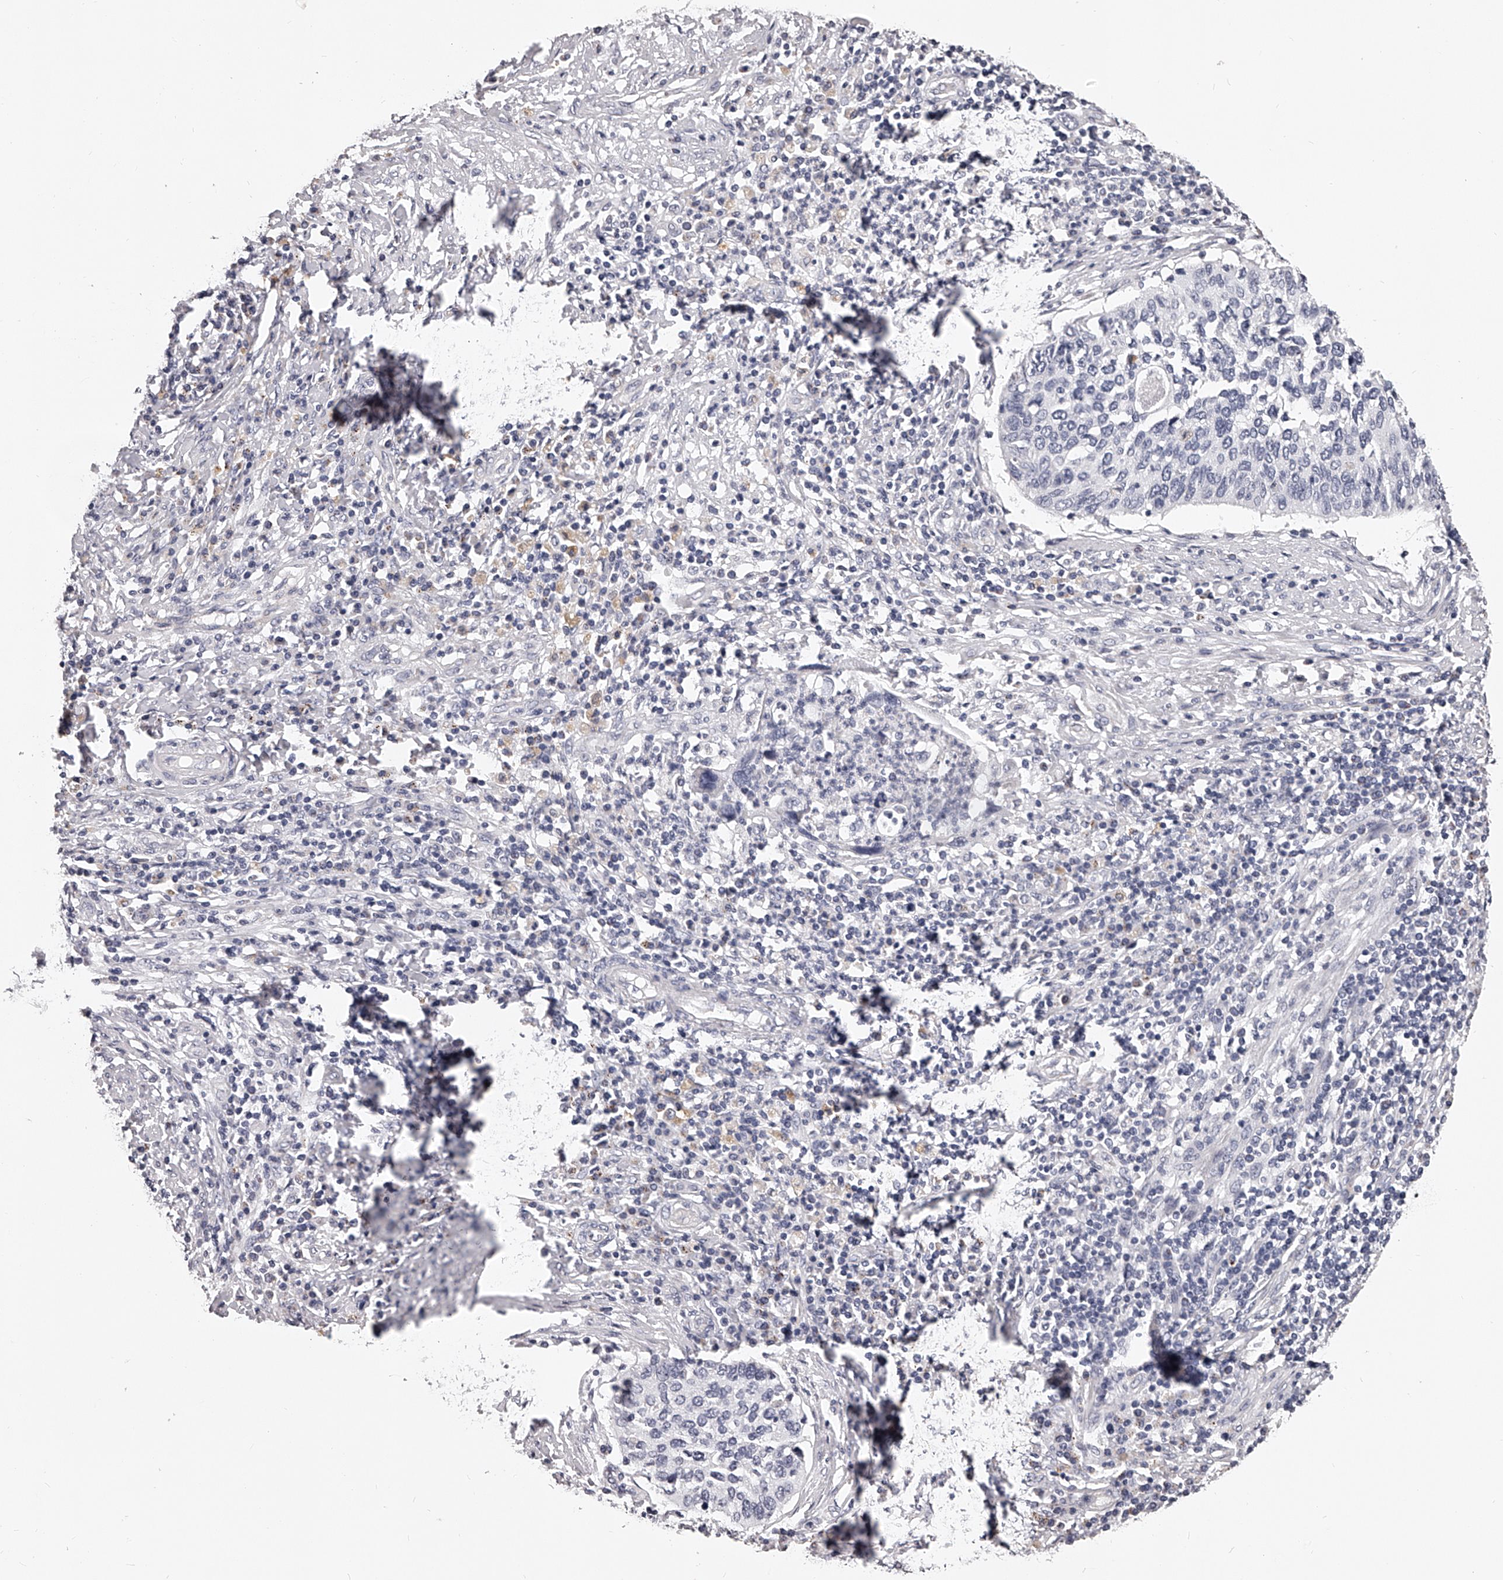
{"staining": {"intensity": "negative", "quantity": "none", "location": "none"}, "tissue": "cervical cancer", "cell_type": "Tumor cells", "image_type": "cancer", "snomed": [{"axis": "morphology", "description": "Squamous cell carcinoma, NOS"}, {"axis": "topography", "description": "Cervix"}], "caption": "This is a image of IHC staining of squamous cell carcinoma (cervical), which shows no positivity in tumor cells.", "gene": "DMRT1", "patient": {"sex": "female", "age": 38}}